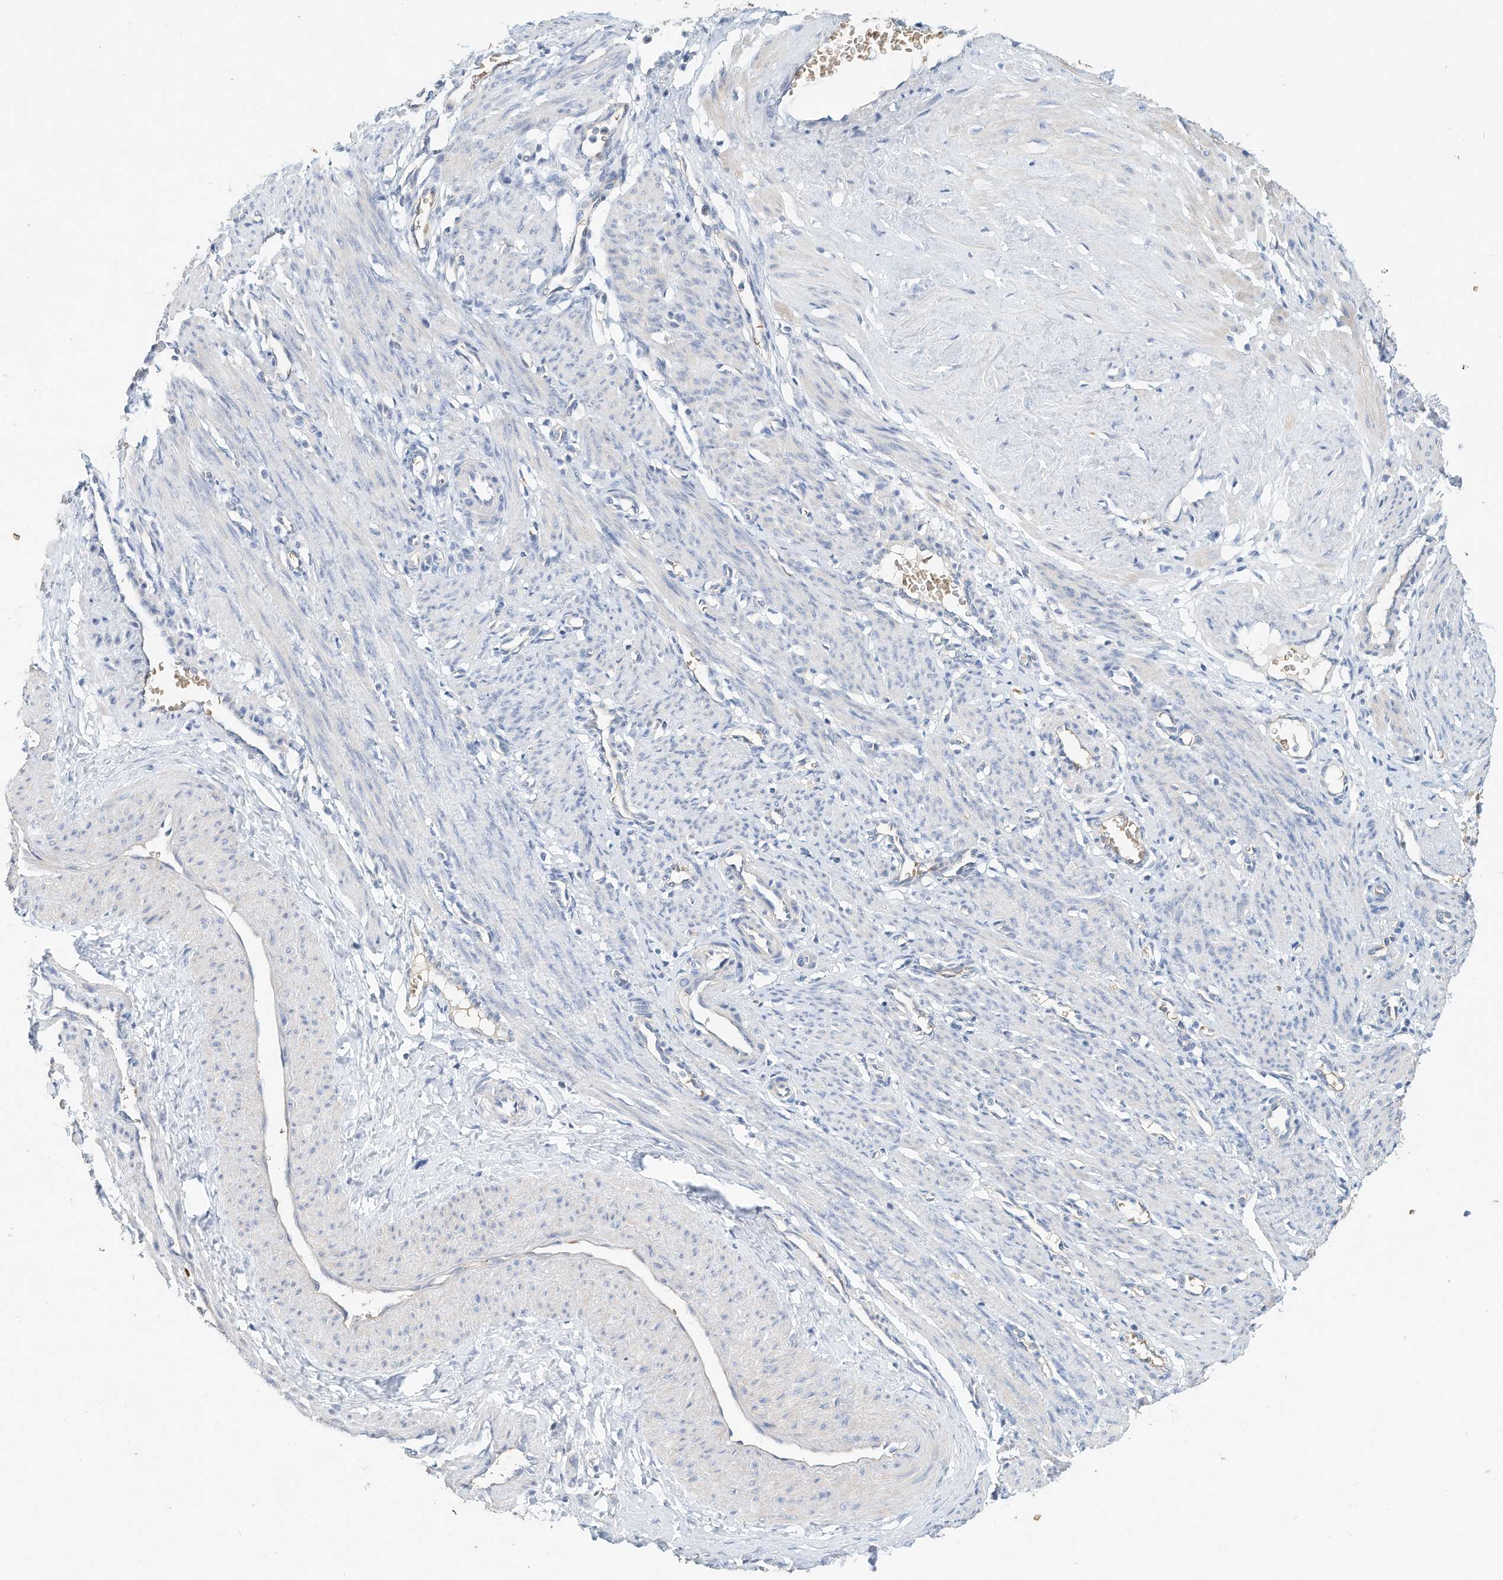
{"staining": {"intensity": "negative", "quantity": "none", "location": "none"}, "tissue": "smooth muscle", "cell_type": "Smooth muscle cells", "image_type": "normal", "snomed": [{"axis": "morphology", "description": "Normal tissue, NOS"}, {"axis": "topography", "description": "Endometrium"}], "caption": "An IHC image of benign smooth muscle is shown. There is no staining in smooth muscle cells of smooth muscle.", "gene": "RCAN3", "patient": {"sex": "female", "age": 33}}